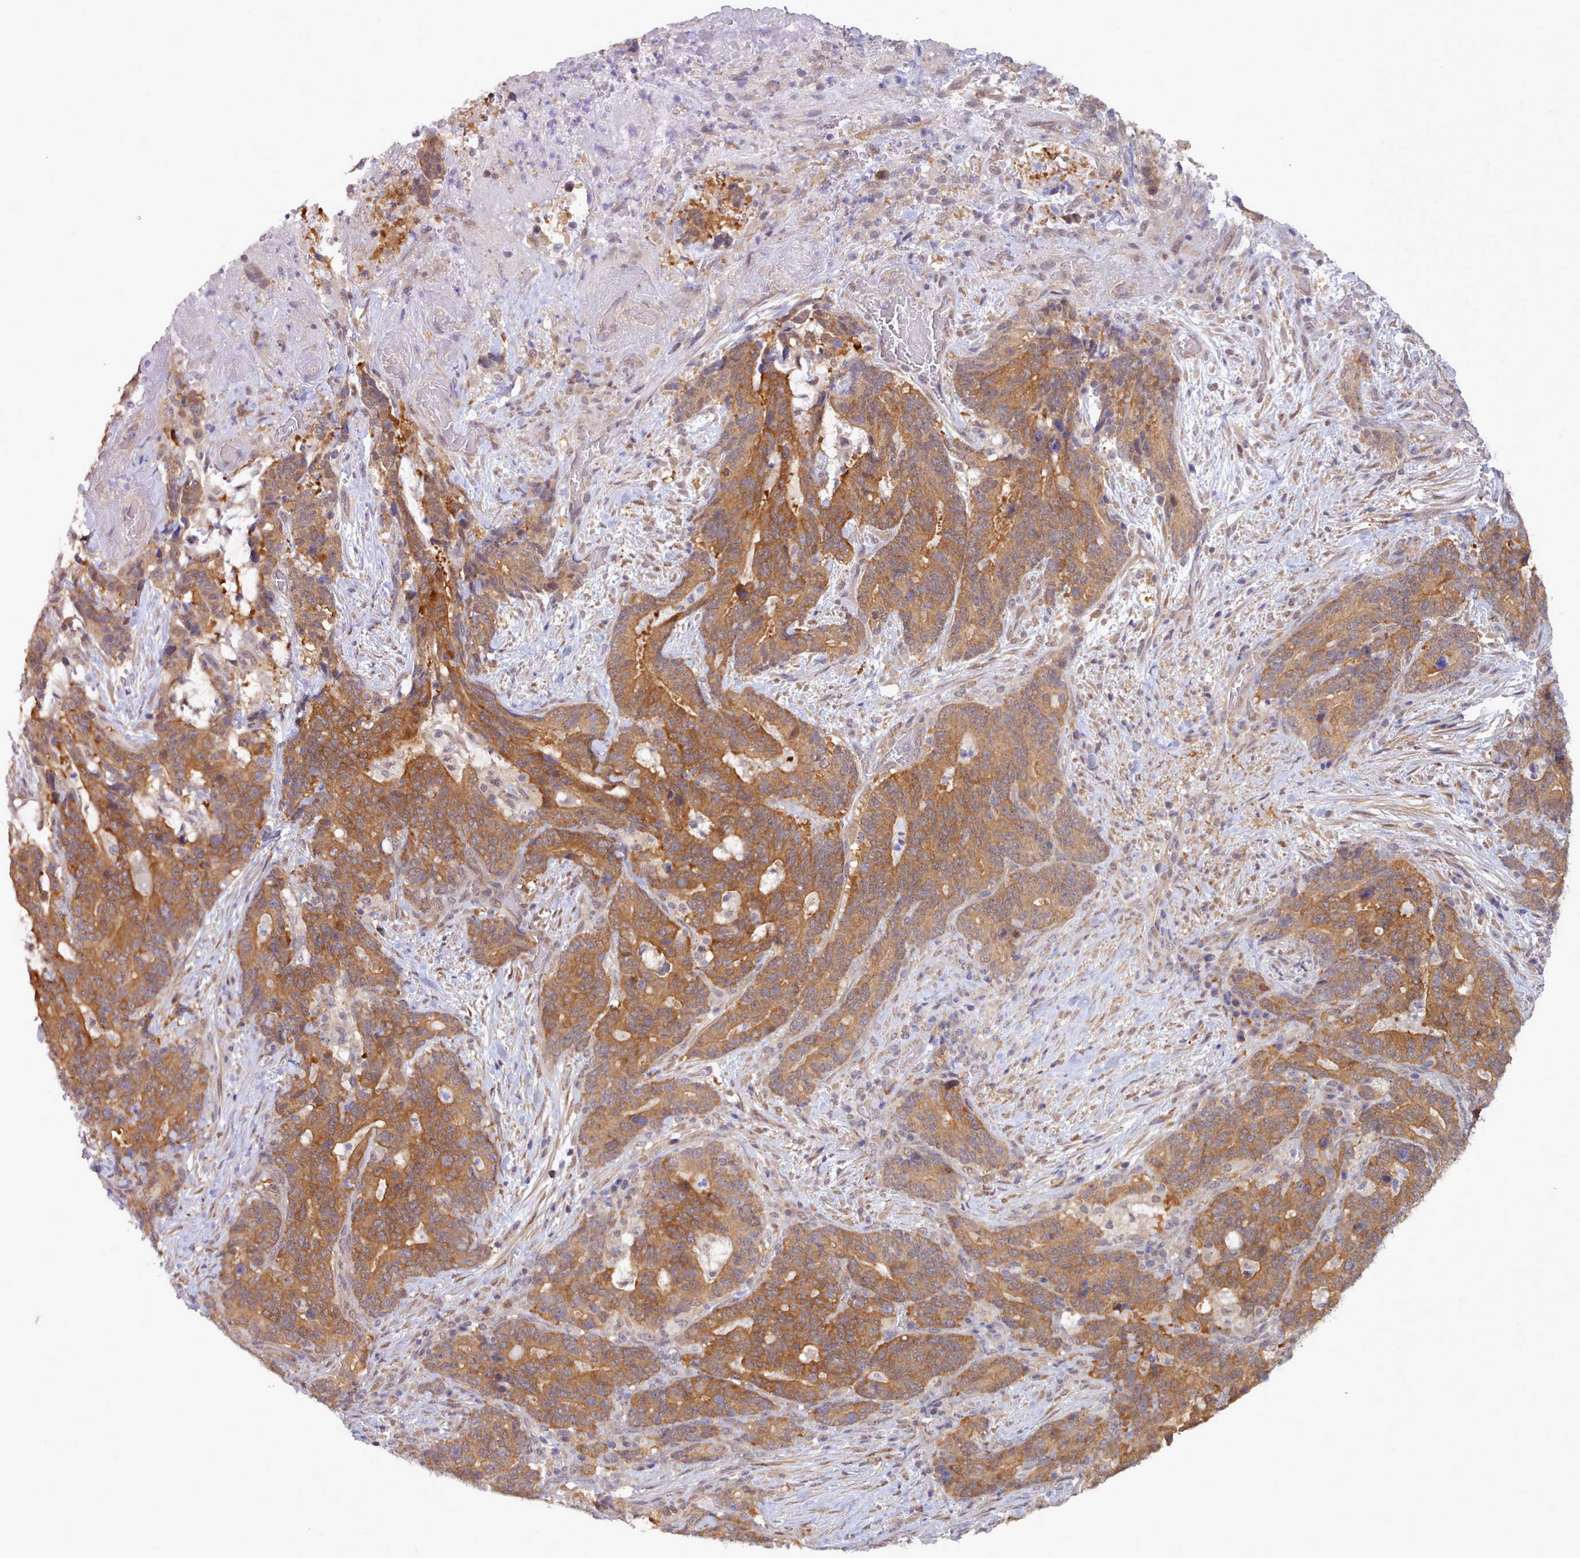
{"staining": {"intensity": "moderate", "quantity": ">75%", "location": "cytoplasmic/membranous"}, "tissue": "stomach cancer", "cell_type": "Tumor cells", "image_type": "cancer", "snomed": [{"axis": "morphology", "description": "Normal tissue, NOS"}, {"axis": "morphology", "description": "Adenocarcinoma, NOS"}, {"axis": "topography", "description": "Stomach"}], "caption": "The image displays a brown stain indicating the presence of a protein in the cytoplasmic/membranous of tumor cells in stomach cancer. The staining is performed using DAB brown chromogen to label protein expression. The nuclei are counter-stained blue using hematoxylin.", "gene": "CES3", "patient": {"sex": "female", "age": 64}}